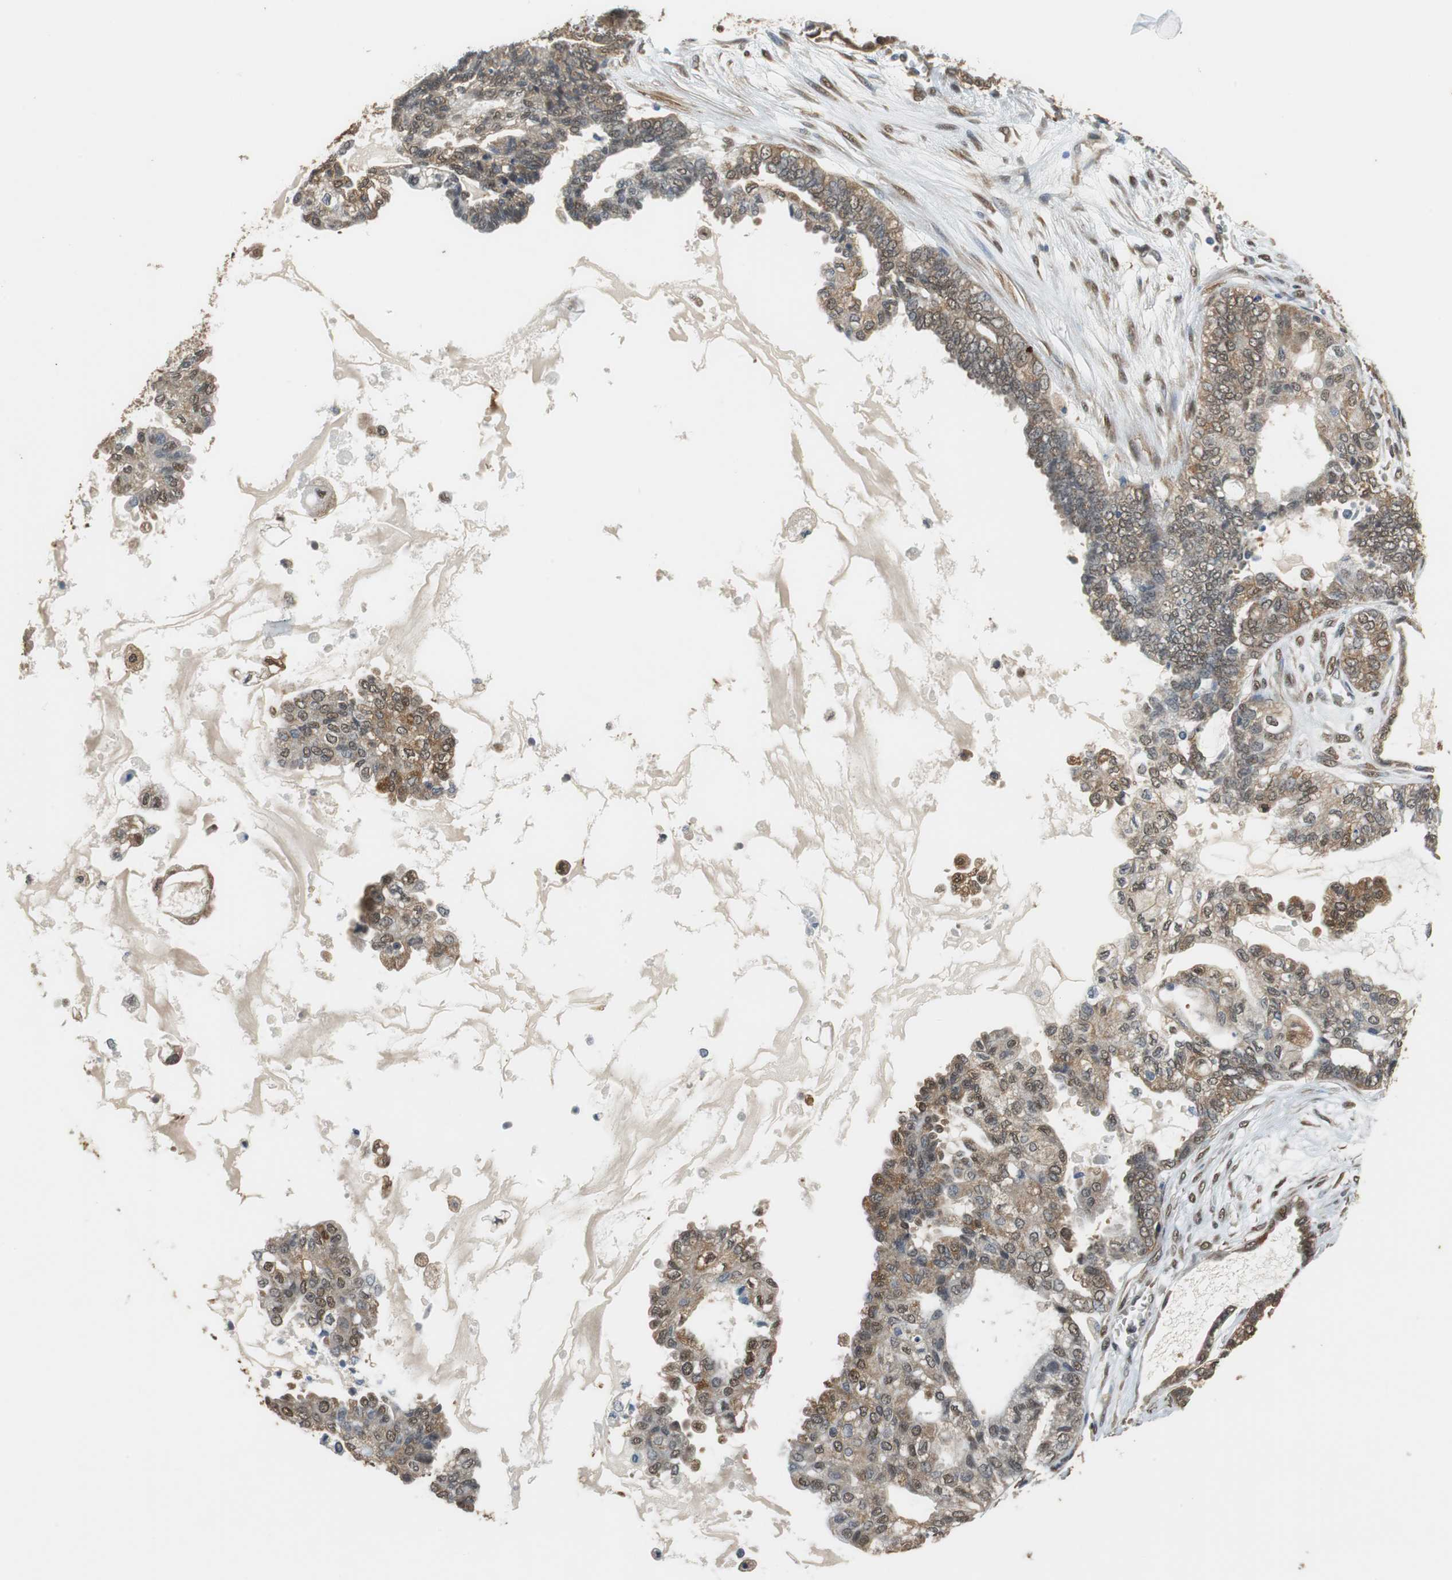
{"staining": {"intensity": "moderate", "quantity": ">75%", "location": "cytoplasmic/membranous,nuclear"}, "tissue": "ovarian cancer", "cell_type": "Tumor cells", "image_type": "cancer", "snomed": [{"axis": "morphology", "description": "Carcinoma, NOS"}, {"axis": "morphology", "description": "Carcinoma, endometroid"}, {"axis": "topography", "description": "Ovary"}], "caption": "Protein expression analysis of ovarian cancer (endometroid carcinoma) demonstrates moderate cytoplasmic/membranous and nuclear positivity in about >75% of tumor cells.", "gene": "UBQLN2", "patient": {"sex": "female", "age": 50}}